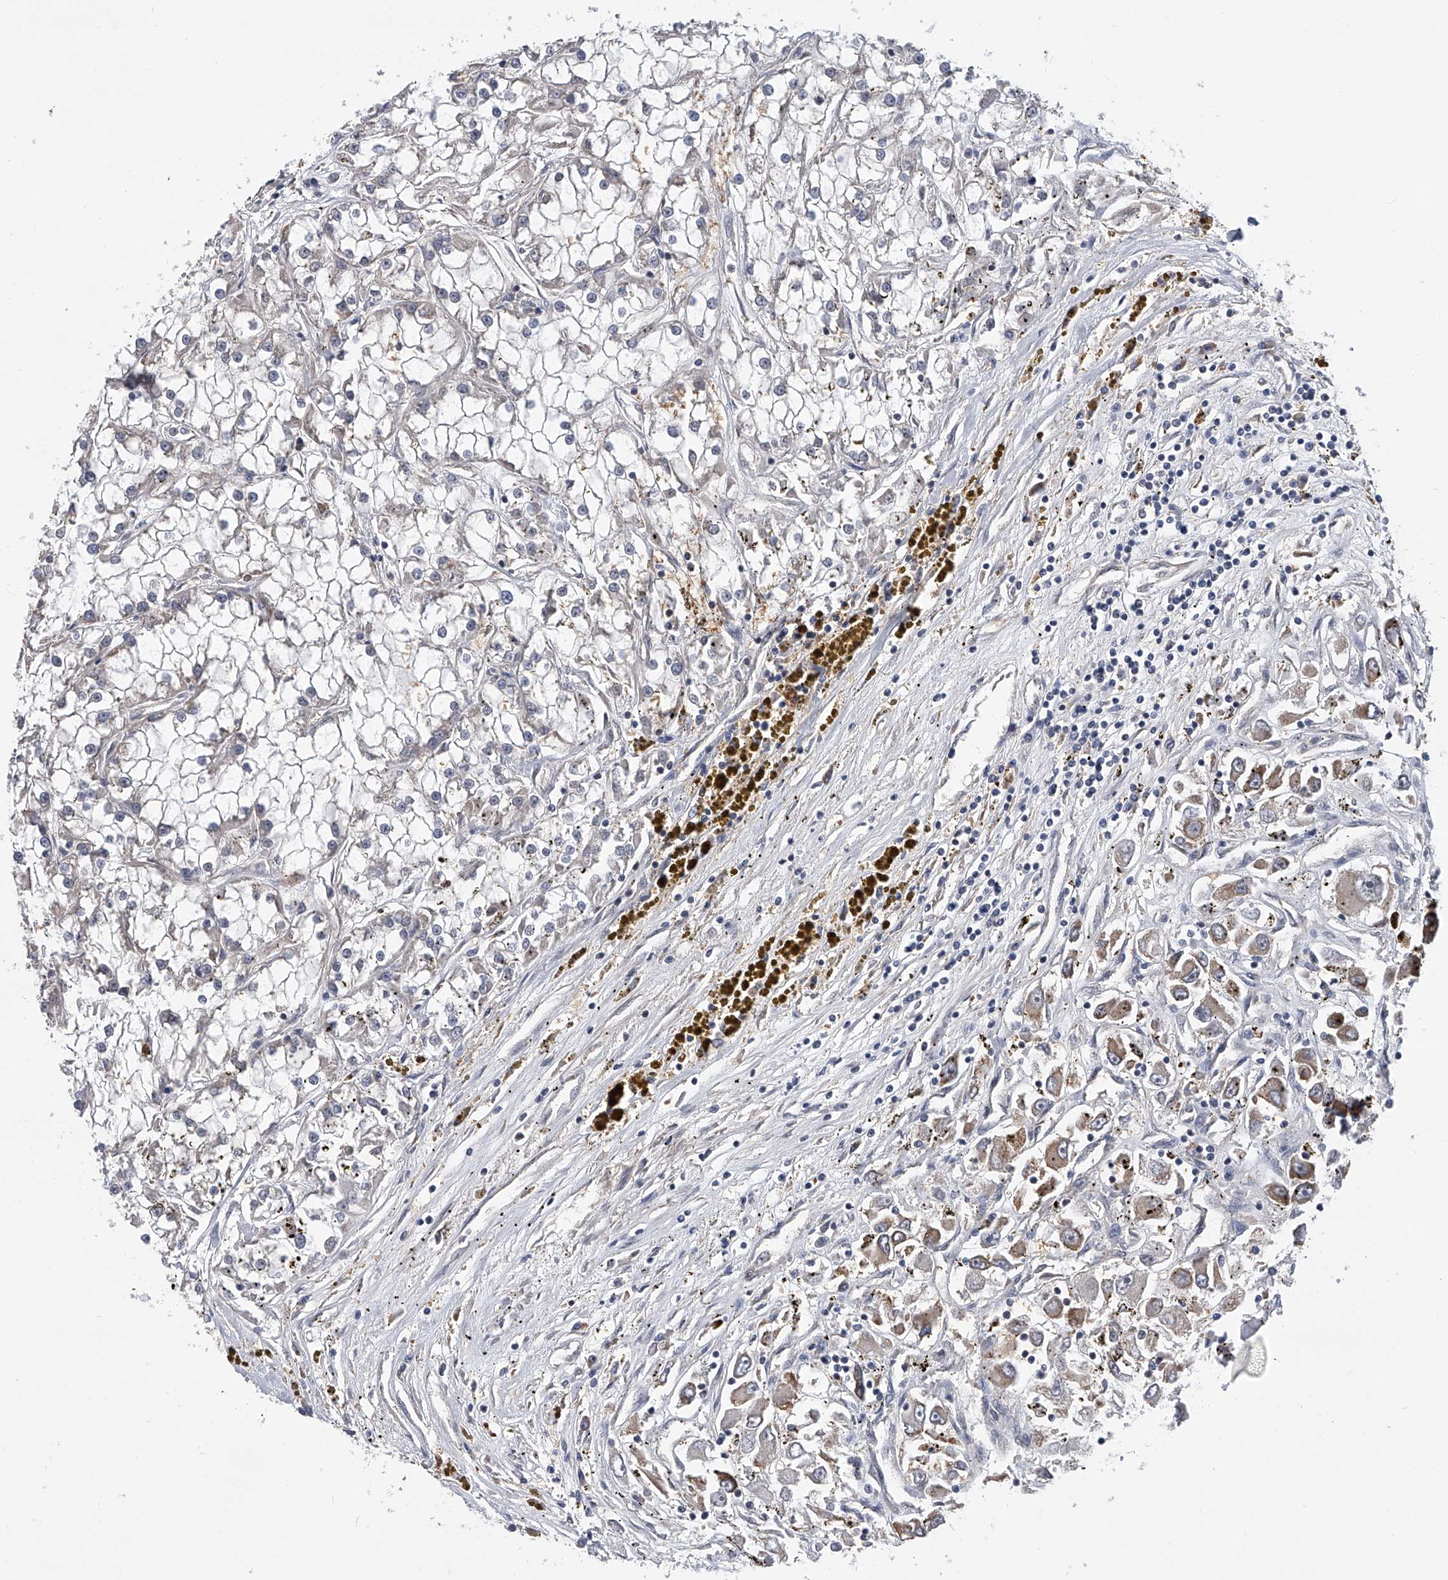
{"staining": {"intensity": "weak", "quantity": "<25%", "location": "cytoplasmic/membranous"}, "tissue": "renal cancer", "cell_type": "Tumor cells", "image_type": "cancer", "snomed": [{"axis": "morphology", "description": "Adenocarcinoma, NOS"}, {"axis": "topography", "description": "Kidney"}], "caption": "There is no significant expression in tumor cells of adenocarcinoma (renal). (DAB (3,3'-diaminobenzidine) immunohistochemistry with hematoxylin counter stain).", "gene": "SPOCK1", "patient": {"sex": "female", "age": 52}}